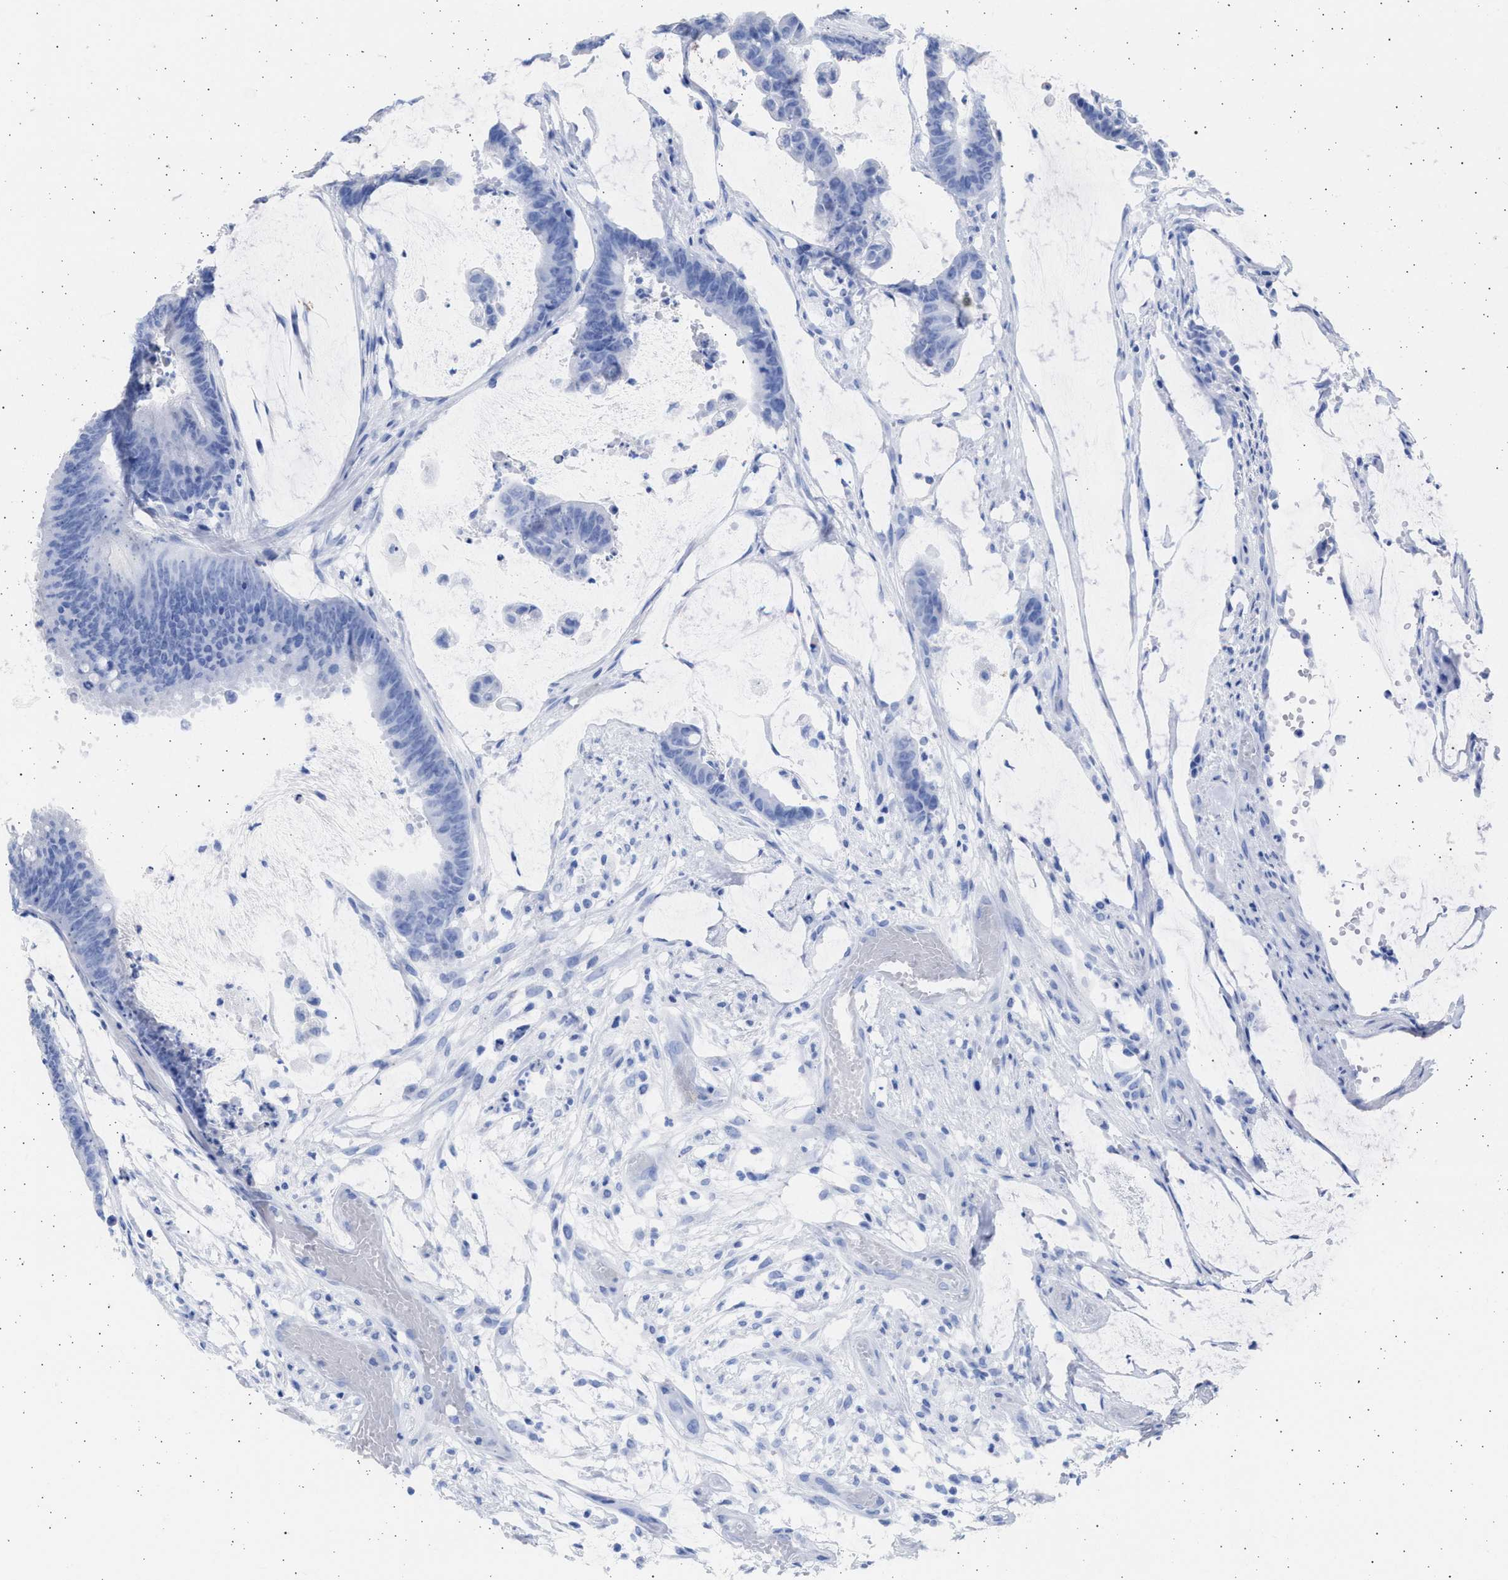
{"staining": {"intensity": "negative", "quantity": "none", "location": "none"}, "tissue": "colorectal cancer", "cell_type": "Tumor cells", "image_type": "cancer", "snomed": [{"axis": "morphology", "description": "Adenocarcinoma, NOS"}, {"axis": "topography", "description": "Rectum"}], "caption": "The image shows no significant expression in tumor cells of colorectal adenocarcinoma.", "gene": "ALDOC", "patient": {"sex": "female", "age": 66}}